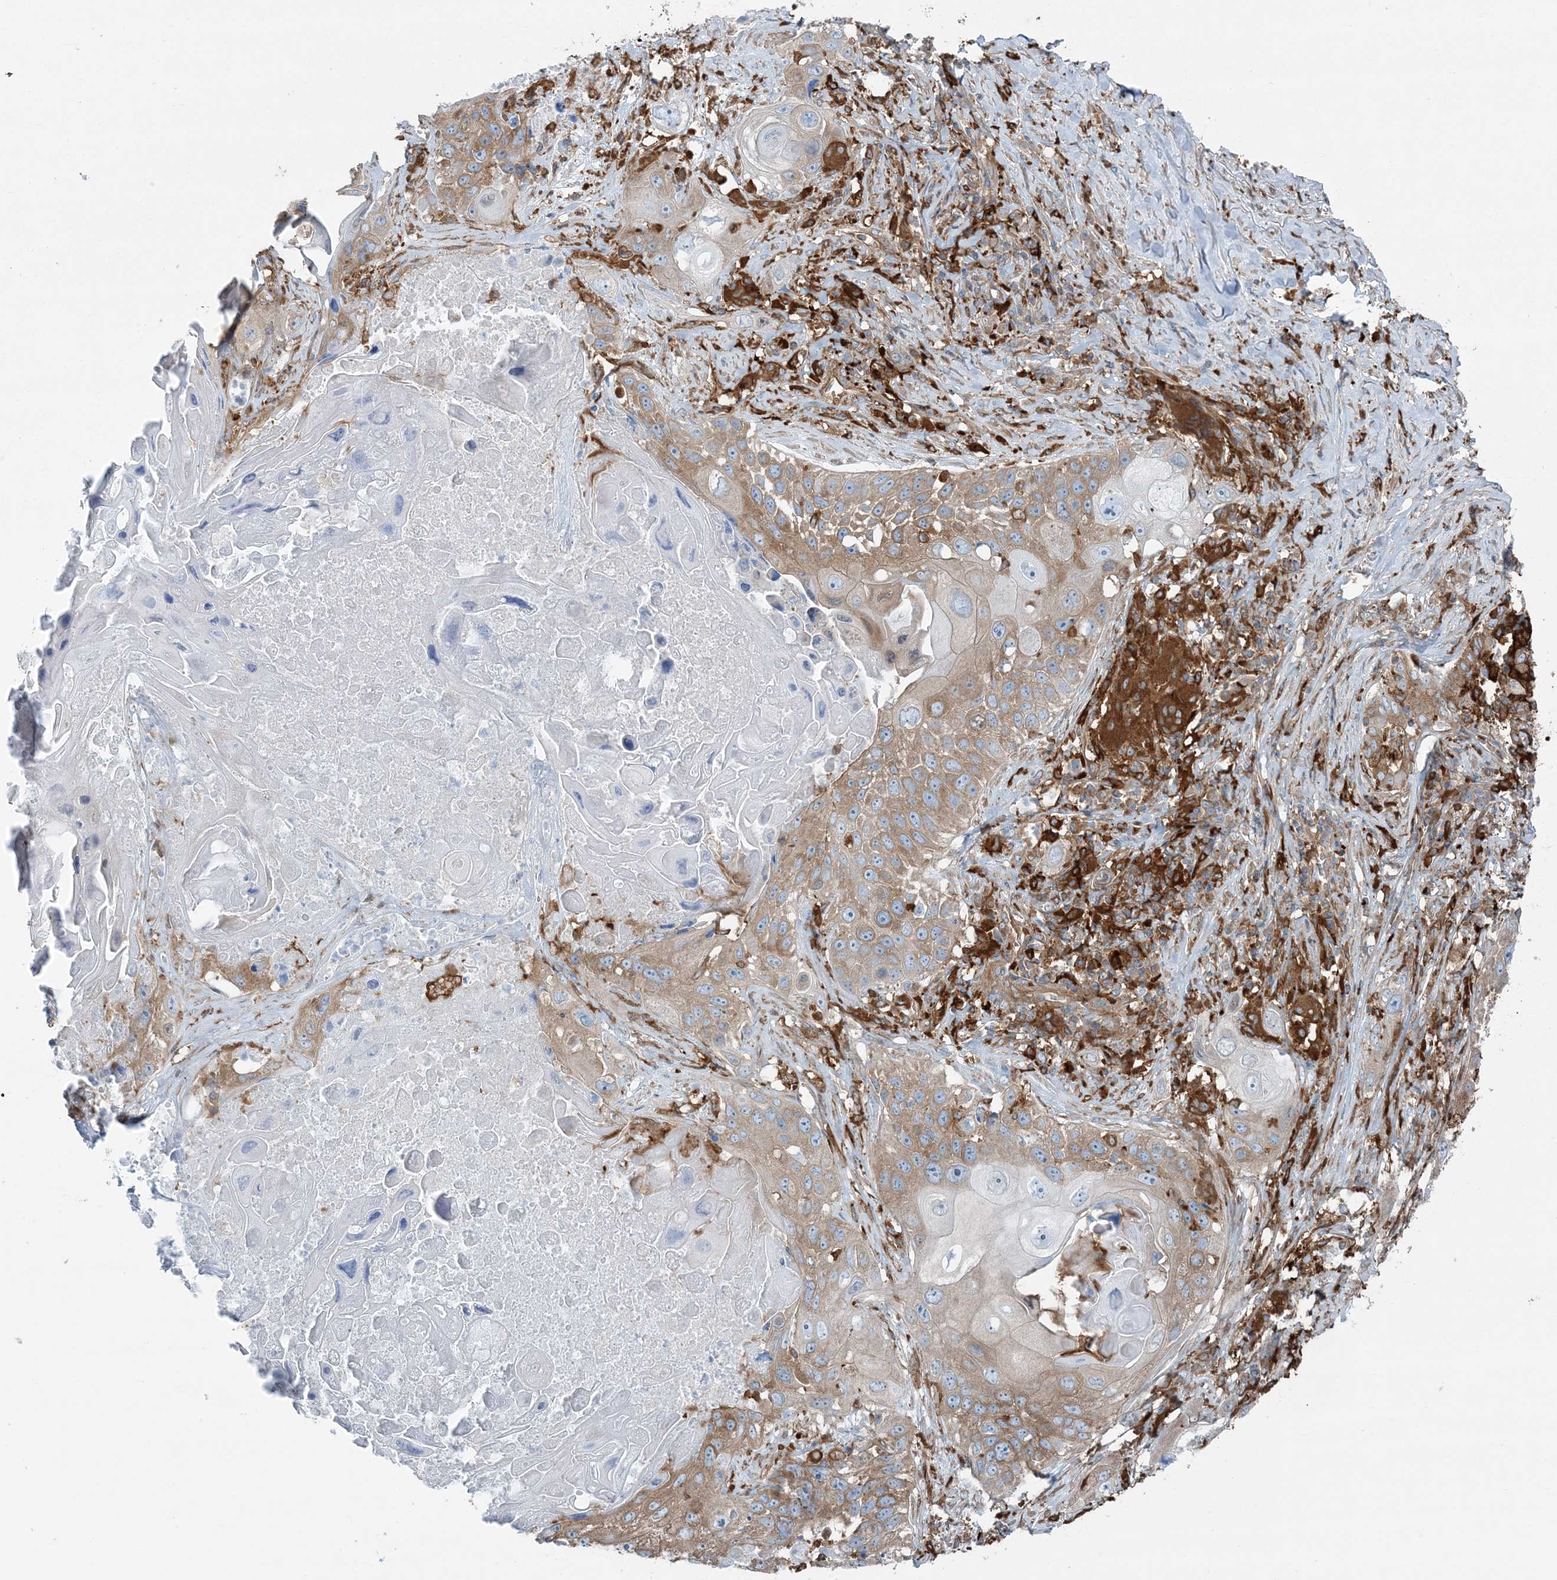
{"staining": {"intensity": "moderate", "quantity": ">75%", "location": "cytoplasmic/membranous"}, "tissue": "lung cancer", "cell_type": "Tumor cells", "image_type": "cancer", "snomed": [{"axis": "morphology", "description": "Squamous cell carcinoma, NOS"}, {"axis": "topography", "description": "Lung"}], "caption": "A brown stain labels moderate cytoplasmic/membranous staining of a protein in lung squamous cell carcinoma tumor cells.", "gene": "SNX2", "patient": {"sex": "male", "age": 61}}